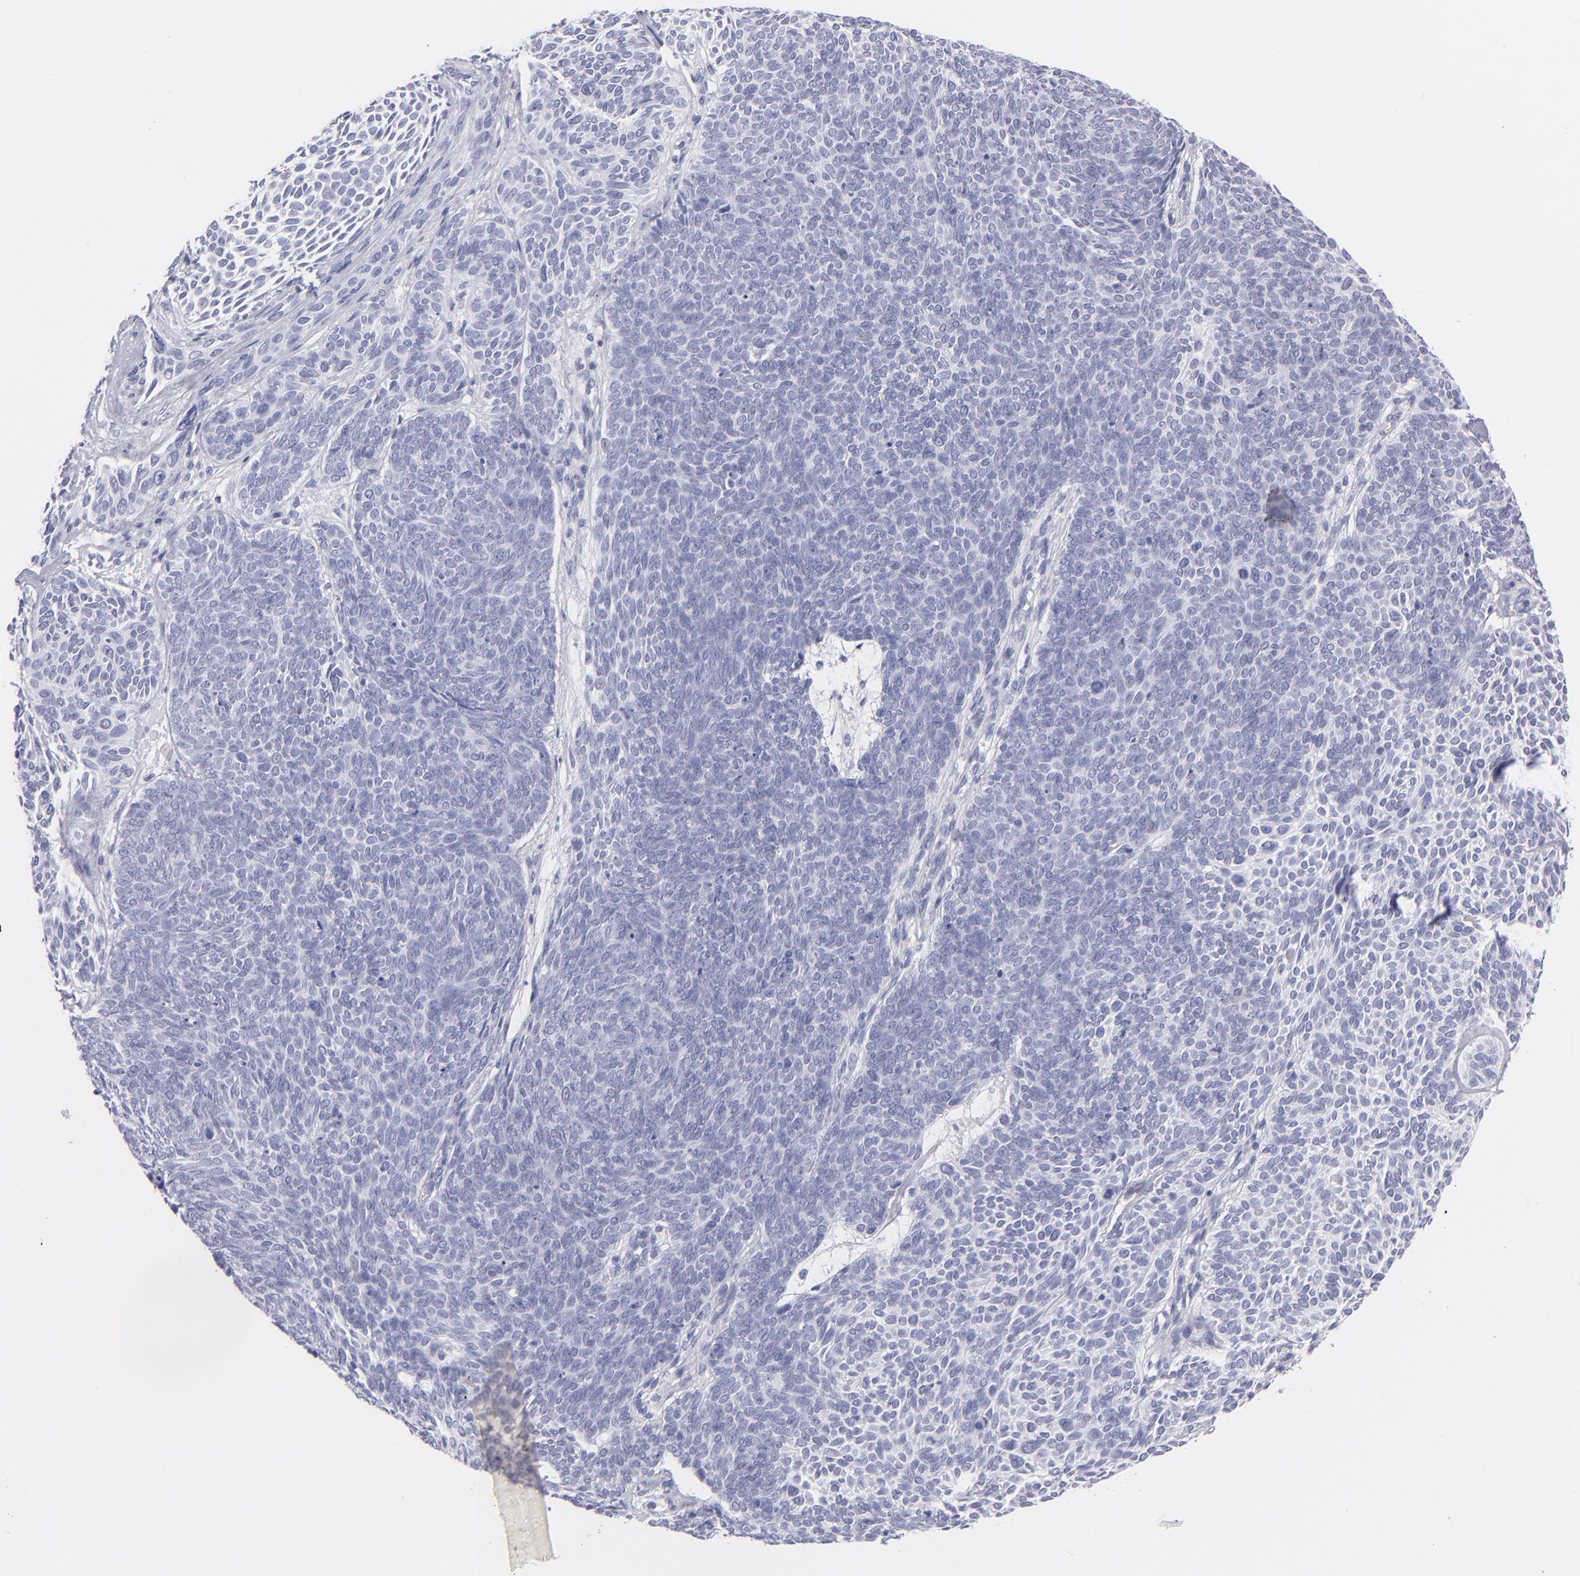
{"staining": {"intensity": "negative", "quantity": "none", "location": "none"}, "tissue": "skin cancer", "cell_type": "Tumor cells", "image_type": "cancer", "snomed": [{"axis": "morphology", "description": "Basal cell carcinoma"}, {"axis": "topography", "description": "Skin"}], "caption": "DAB immunohistochemical staining of skin cancer displays no significant positivity in tumor cells.", "gene": "PRPH", "patient": {"sex": "male", "age": 84}}